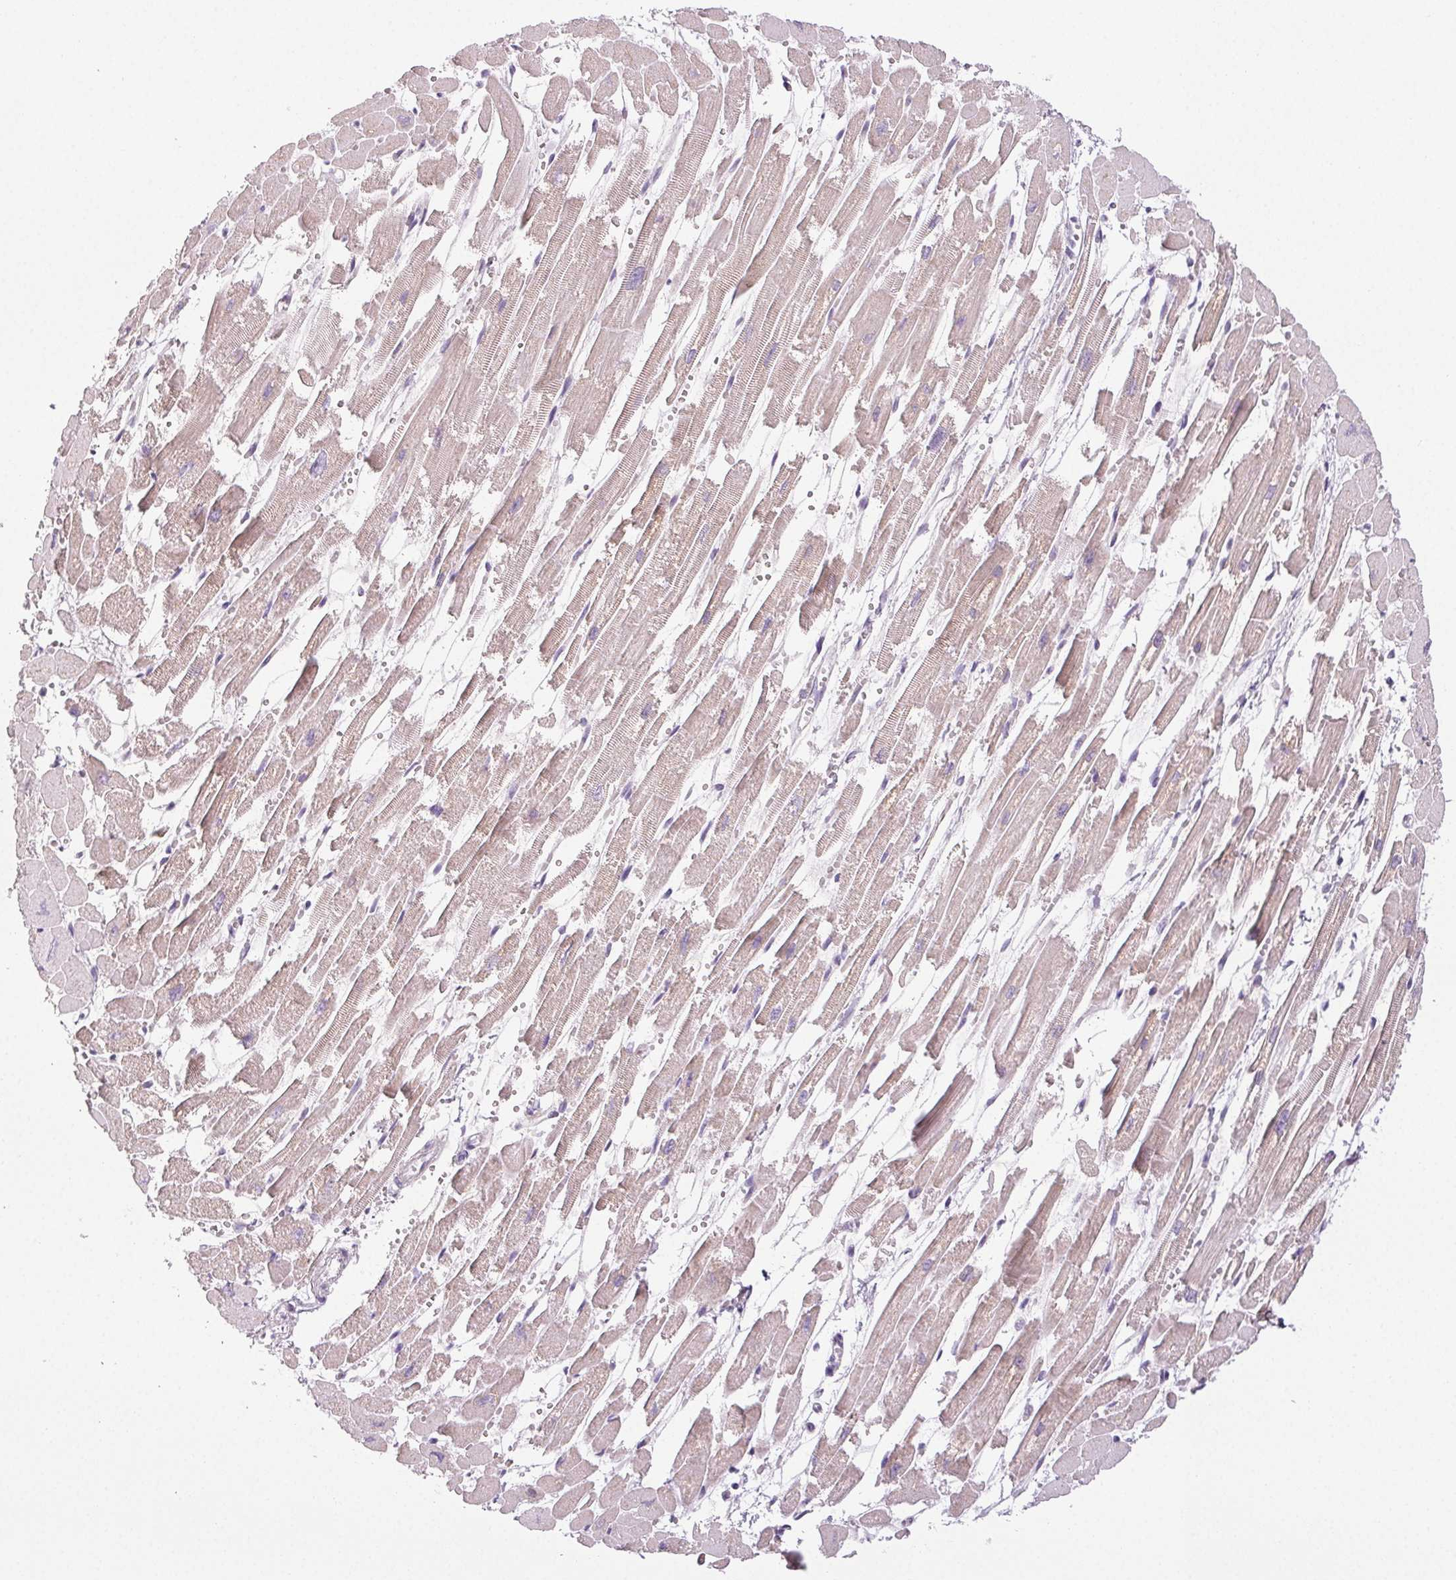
{"staining": {"intensity": "weak", "quantity": "25%-75%", "location": "cytoplasmic/membranous"}, "tissue": "heart muscle", "cell_type": "Cardiomyocytes", "image_type": "normal", "snomed": [{"axis": "morphology", "description": "Normal tissue, NOS"}, {"axis": "topography", "description": "Heart"}], "caption": "Immunohistochemical staining of benign human heart muscle shows weak cytoplasmic/membranous protein positivity in about 25%-75% of cardiomyocytes.", "gene": "COL7A1", "patient": {"sex": "female", "age": 52}}